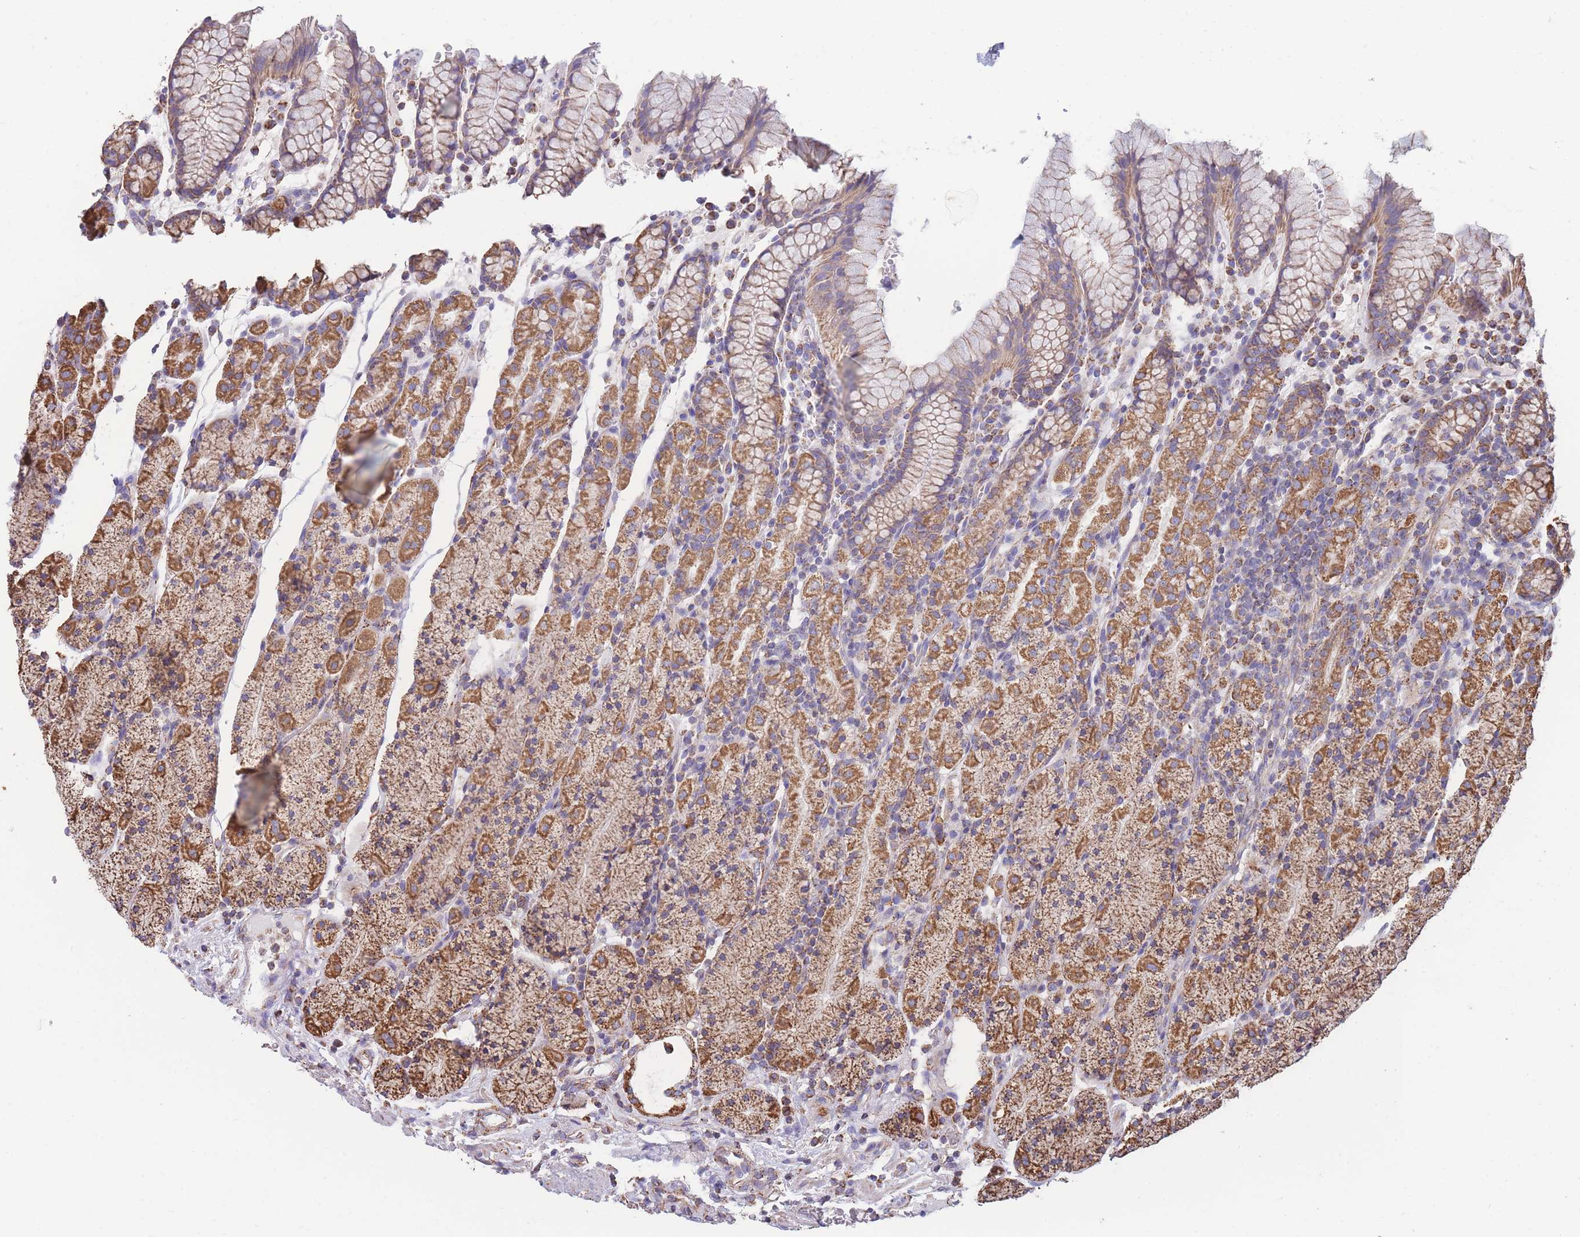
{"staining": {"intensity": "moderate", "quantity": ">75%", "location": "cytoplasmic/membranous"}, "tissue": "stomach", "cell_type": "Glandular cells", "image_type": "normal", "snomed": [{"axis": "morphology", "description": "Normal tissue, NOS"}, {"axis": "topography", "description": "Stomach, upper"}, {"axis": "topography", "description": "Stomach"}], "caption": "Brown immunohistochemical staining in benign human stomach shows moderate cytoplasmic/membranous expression in about >75% of glandular cells. (DAB IHC, brown staining for protein, blue staining for nuclei).", "gene": "FKBP8", "patient": {"sex": "male", "age": 62}}